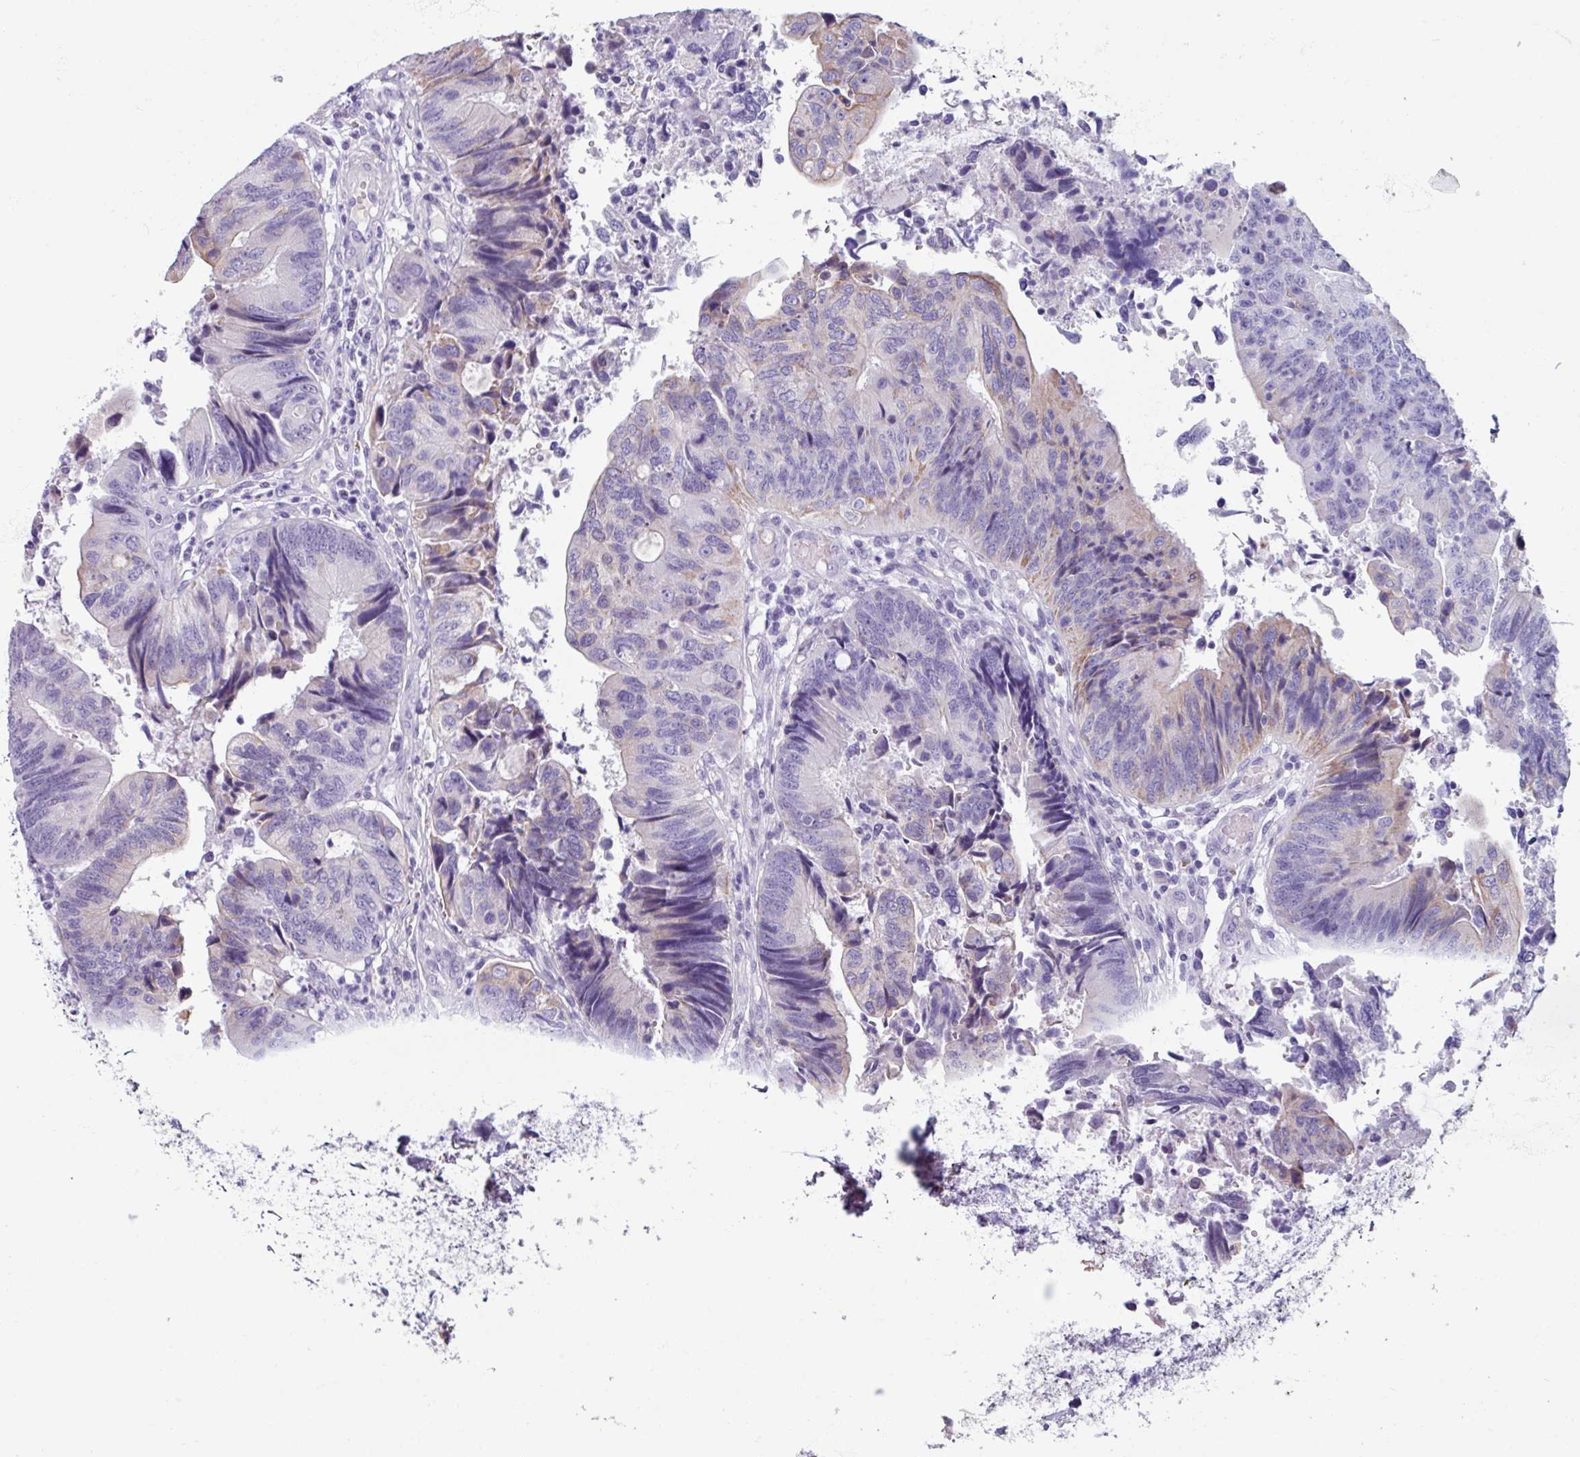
{"staining": {"intensity": "weak", "quantity": "<25%", "location": "cytoplasmic/membranous"}, "tissue": "colorectal cancer", "cell_type": "Tumor cells", "image_type": "cancer", "snomed": [{"axis": "morphology", "description": "Adenocarcinoma, NOS"}, {"axis": "topography", "description": "Colon"}], "caption": "This histopathology image is of adenocarcinoma (colorectal) stained with immunohistochemistry (IHC) to label a protein in brown with the nuclei are counter-stained blue. There is no staining in tumor cells.", "gene": "SPESP1", "patient": {"sex": "female", "age": 67}}